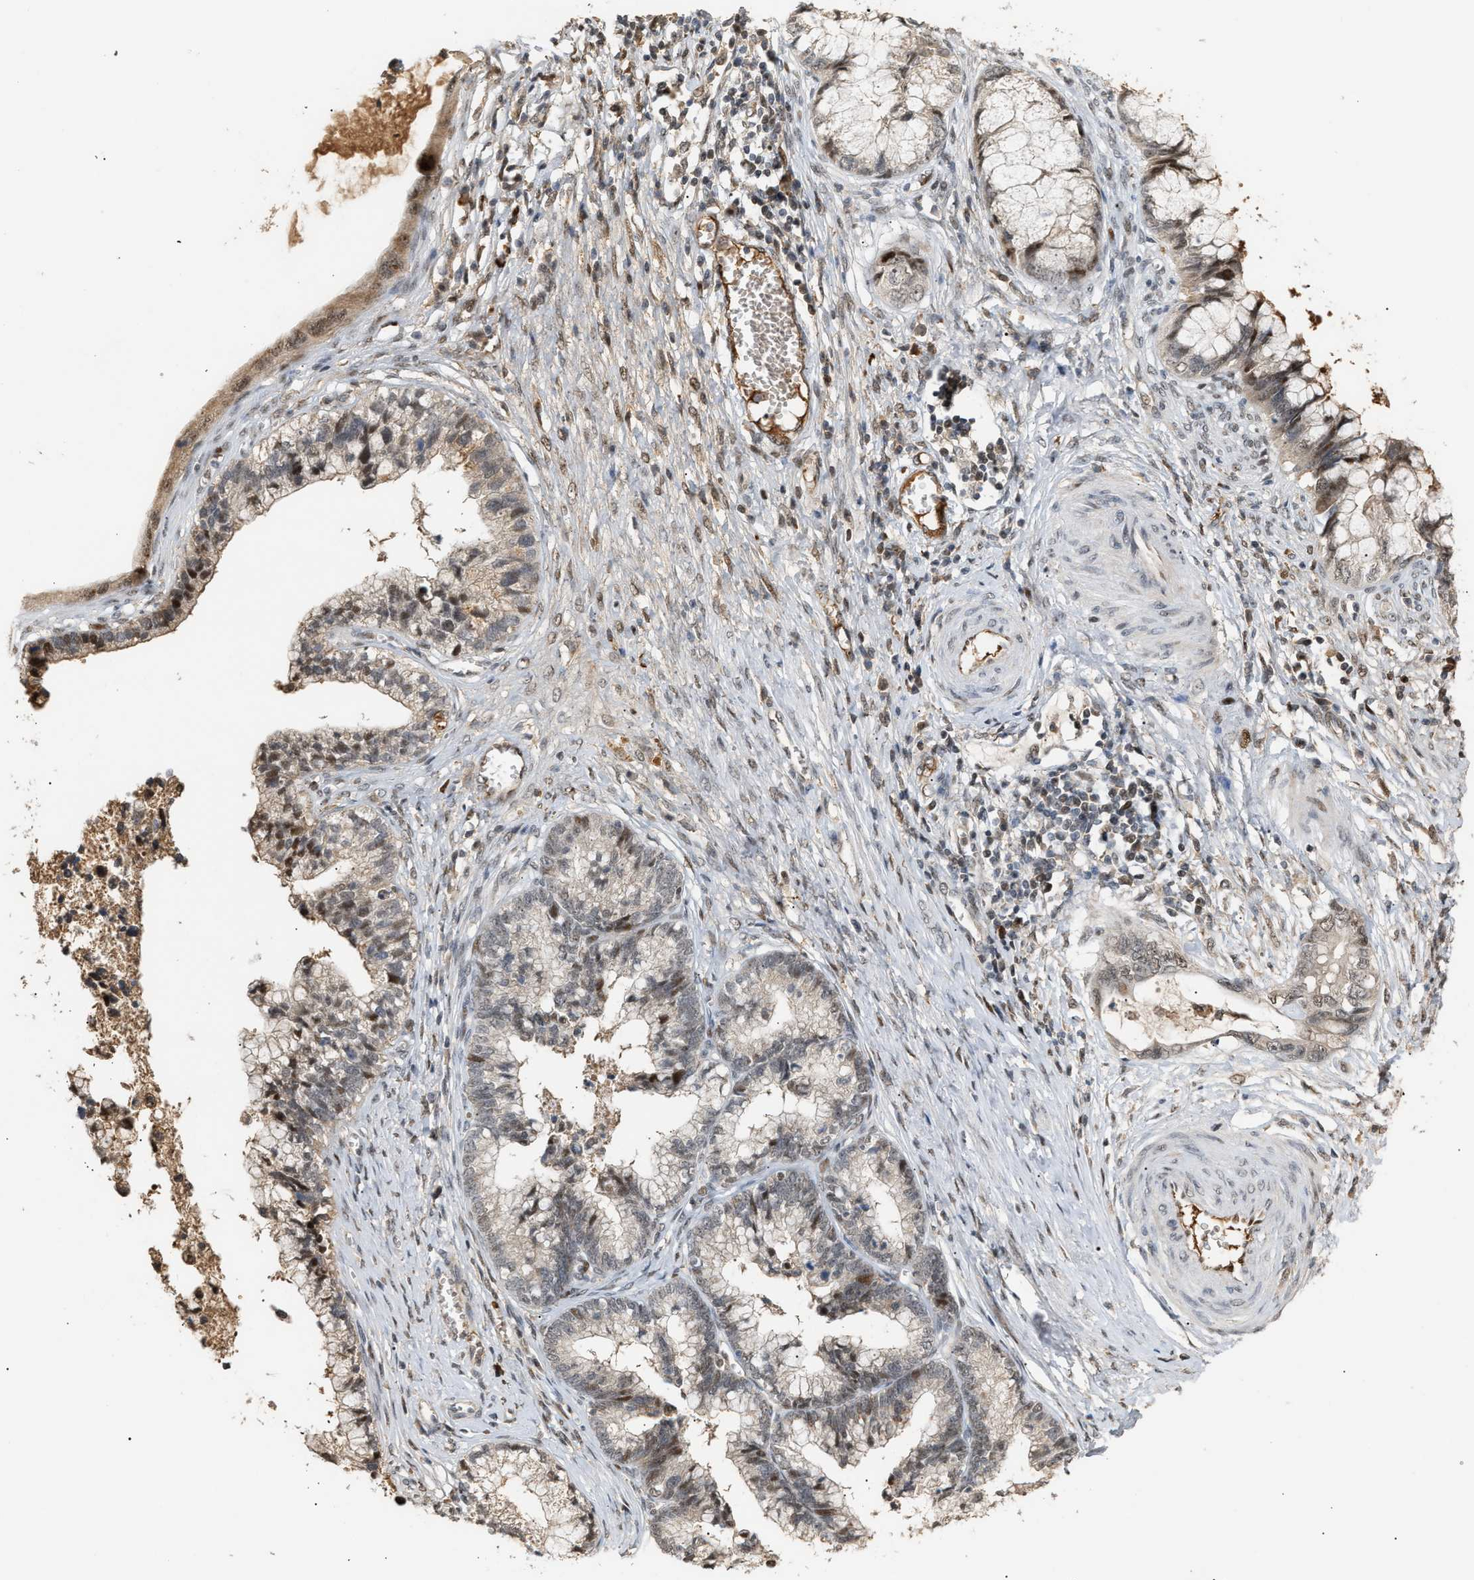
{"staining": {"intensity": "strong", "quantity": "25%-75%", "location": "nuclear"}, "tissue": "cervical cancer", "cell_type": "Tumor cells", "image_type": "cancer", "snomed": [{"axis": "morphology", "description": "Adenocarcinoma, NOS"}, {"axis": "topography", "description": "Cervix"}], "caption": "An image of cervical cancer stained for a protein demonstrates strong nuclear brown staining in tumor cells.", "gene": "ZFAND5", "patient": {"sex": "female", "age": 44}}